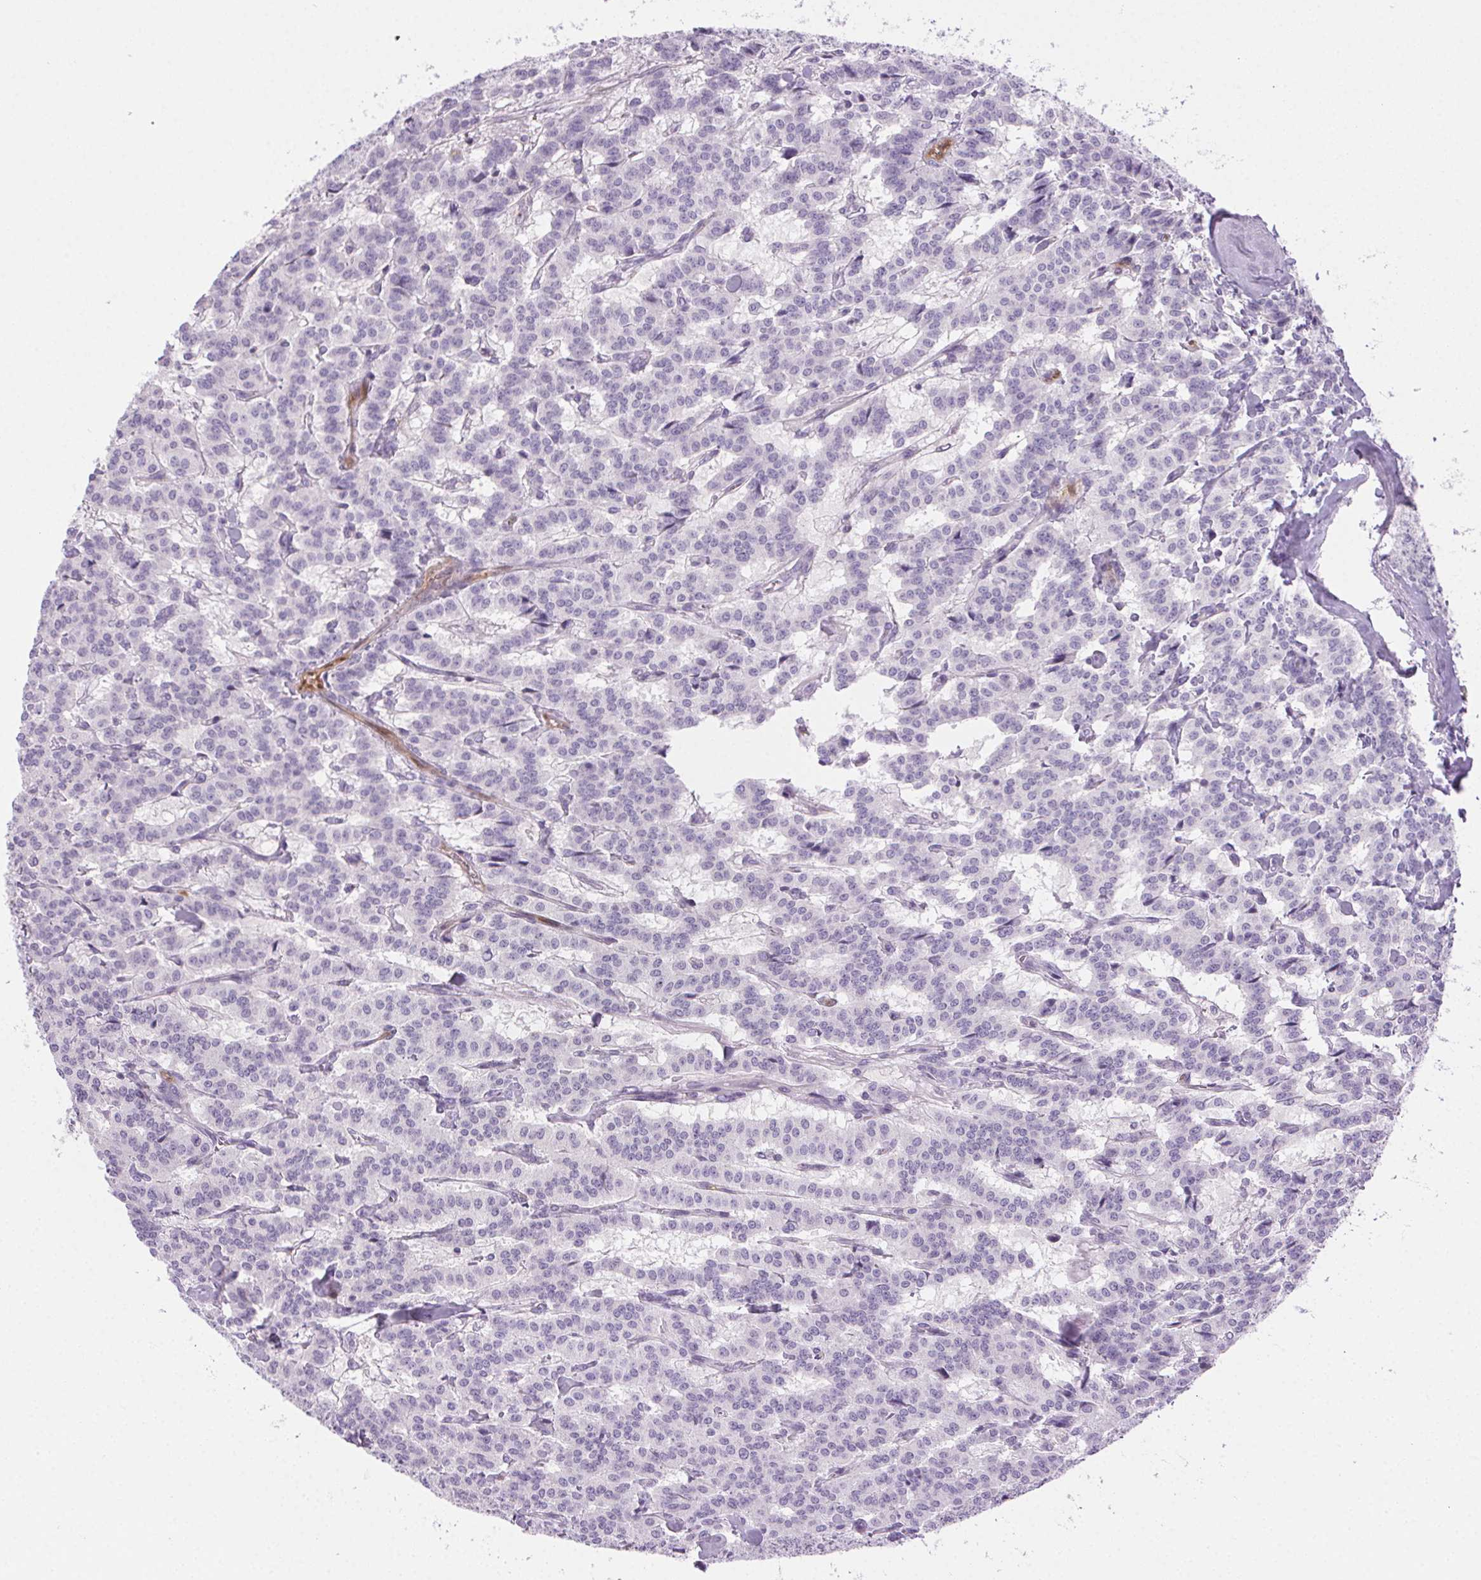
{"staining": {"intensity": "negative", "quantity": "none", "location": "none"}, "tissue": "carcinoid", "cell_type": "Tumor cells", "image_type": "cancer", "snomed": [{"axis": "morphology", "description": "Carcinoid, malignant, NOS"}, {"axis": "topography", "description": "Lung"}], "caption": "Immunohistochemical staining of malignant carcinoid shows no significant expression in tumor cells.", "gene": "TMEM45A", "patient": {"sex": "female", "age": 46}}